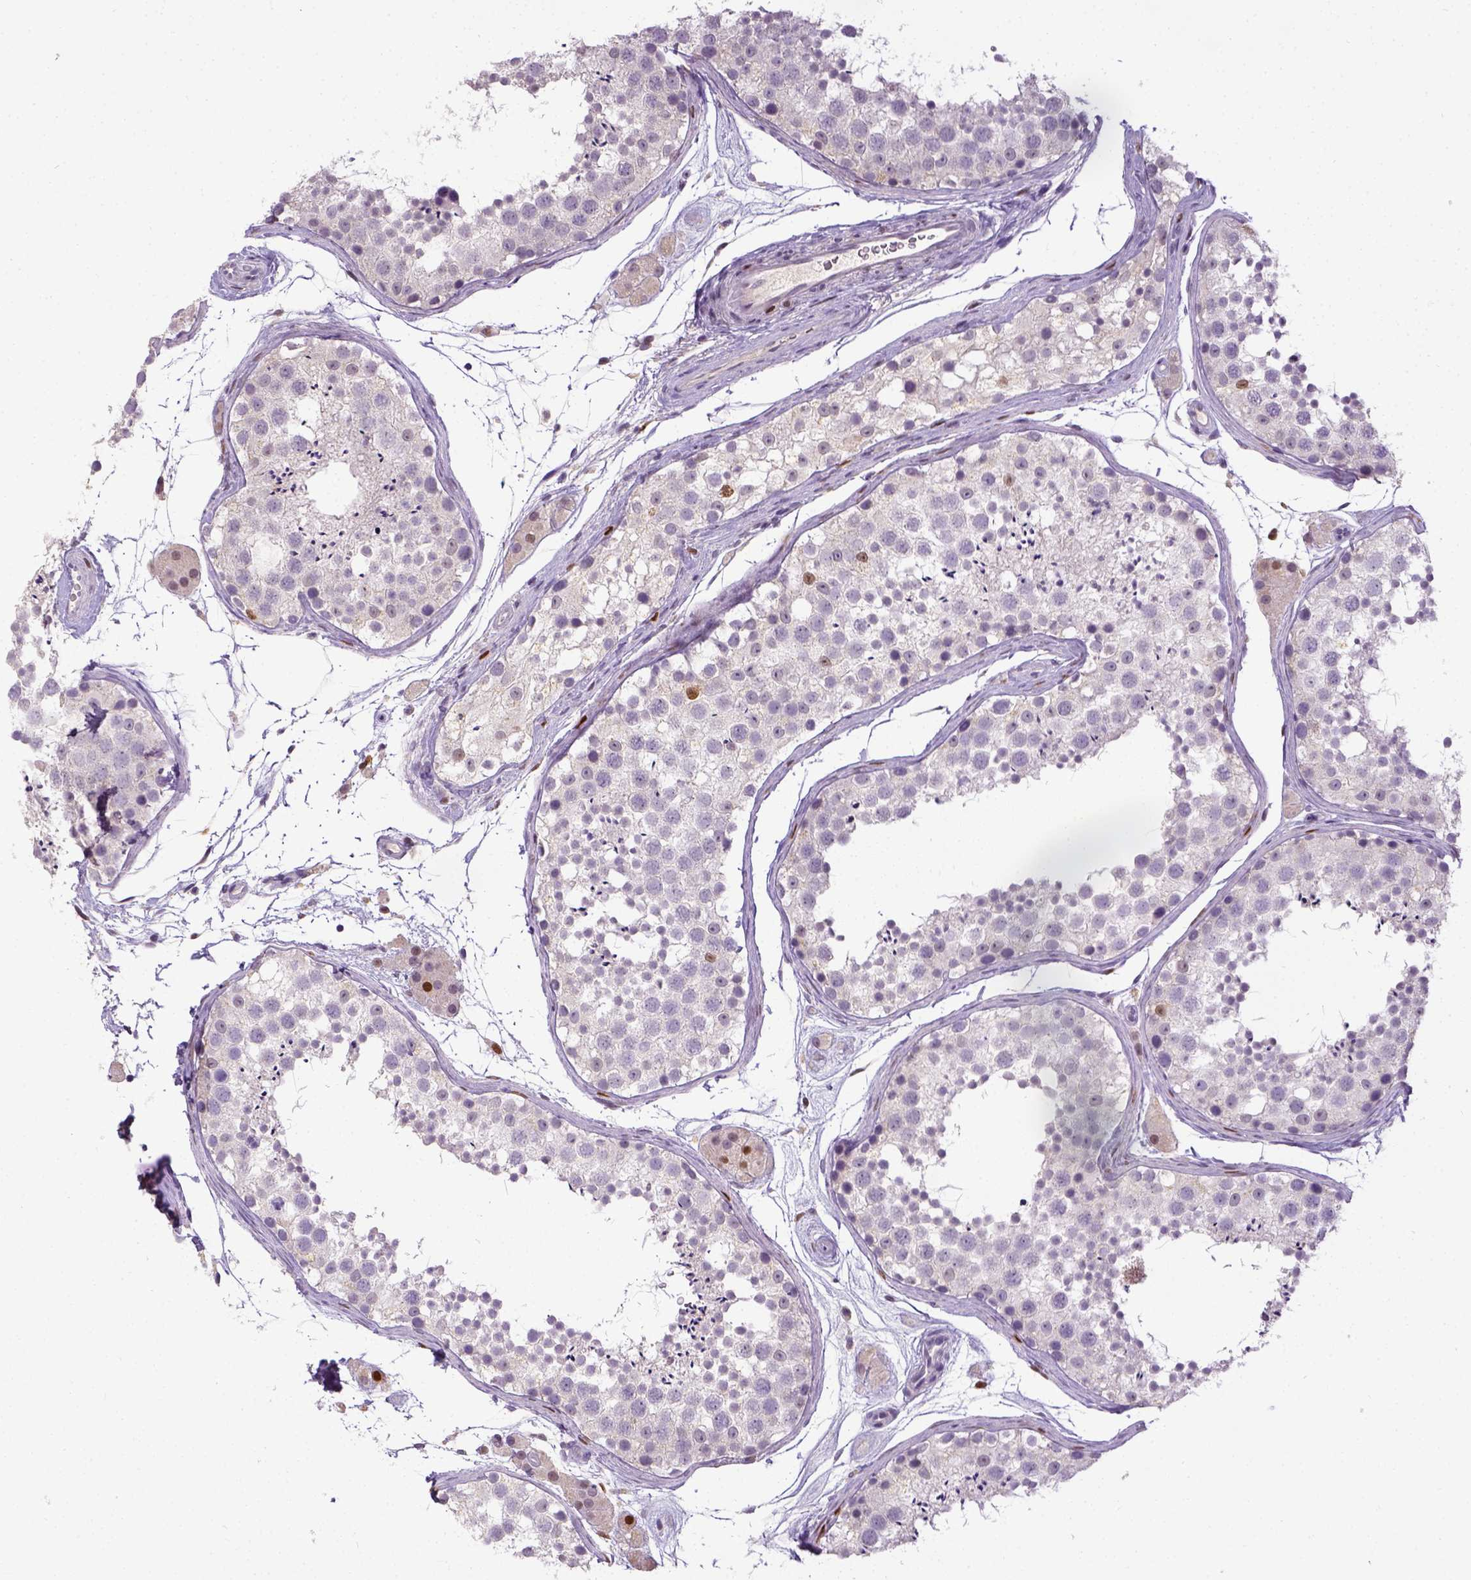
{"staining": {"intensity": "negative", "quantity": "none", "location": "none"}, "tissue": "testis", "cell_type": "Cells in seminiferous ducts", "image_type": "normal", "snomed": [{"axis": "morphology", "description": "Normal tissue, NOS"}, {"axis": "topography", "description": "Testis"}], "caption": "IHC micrograph of benign testis stained for a protein (brown), which displays no expression in cells in seminiferous ducts.", "gene": "CDKN1A", "patient": {"sex": "male", "age": 41}}